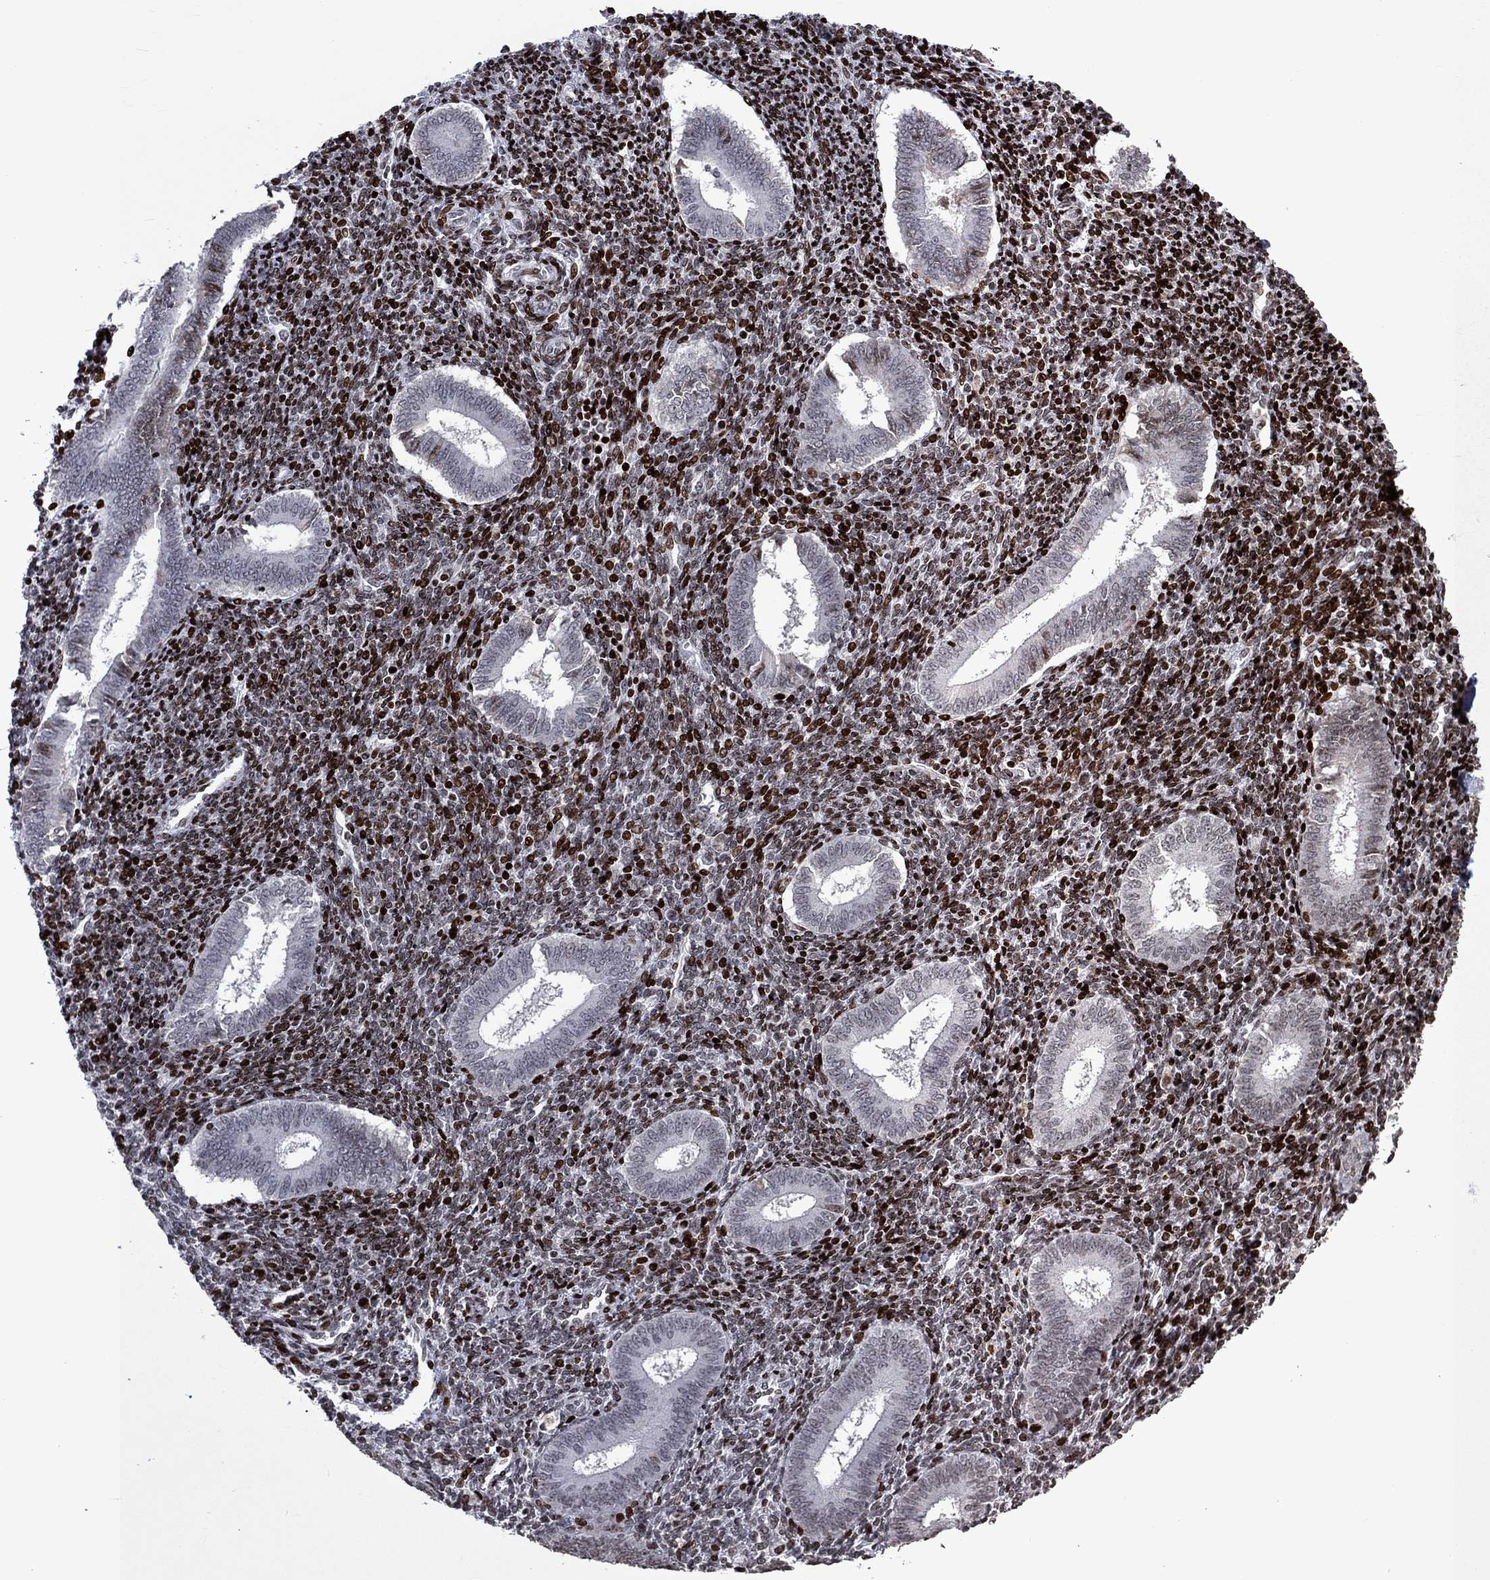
{"staining": {"intensity": "strong", "quantity": "25%-75%", "location": "nuclear"}, "tissue": "endometrium", "cell_type": "Cells in endometrial stroma", "image_type": "normal", "snomed": [{"axis": "morphology", "description": "Normal tissue, NOS"}, {"axis": "topography", "description": "Endometrium"}], "caption": "Endometrium stained with immunohistochemistry (IHC) exhibits strong nuclear expression in approximately 25%-75% of cells in endometrial stroma. The protein of interest is shown in brown color, while the nuclei are stained blue.", "gene": "SRSF3", "patient": {"sex": "female", "age": 25}}